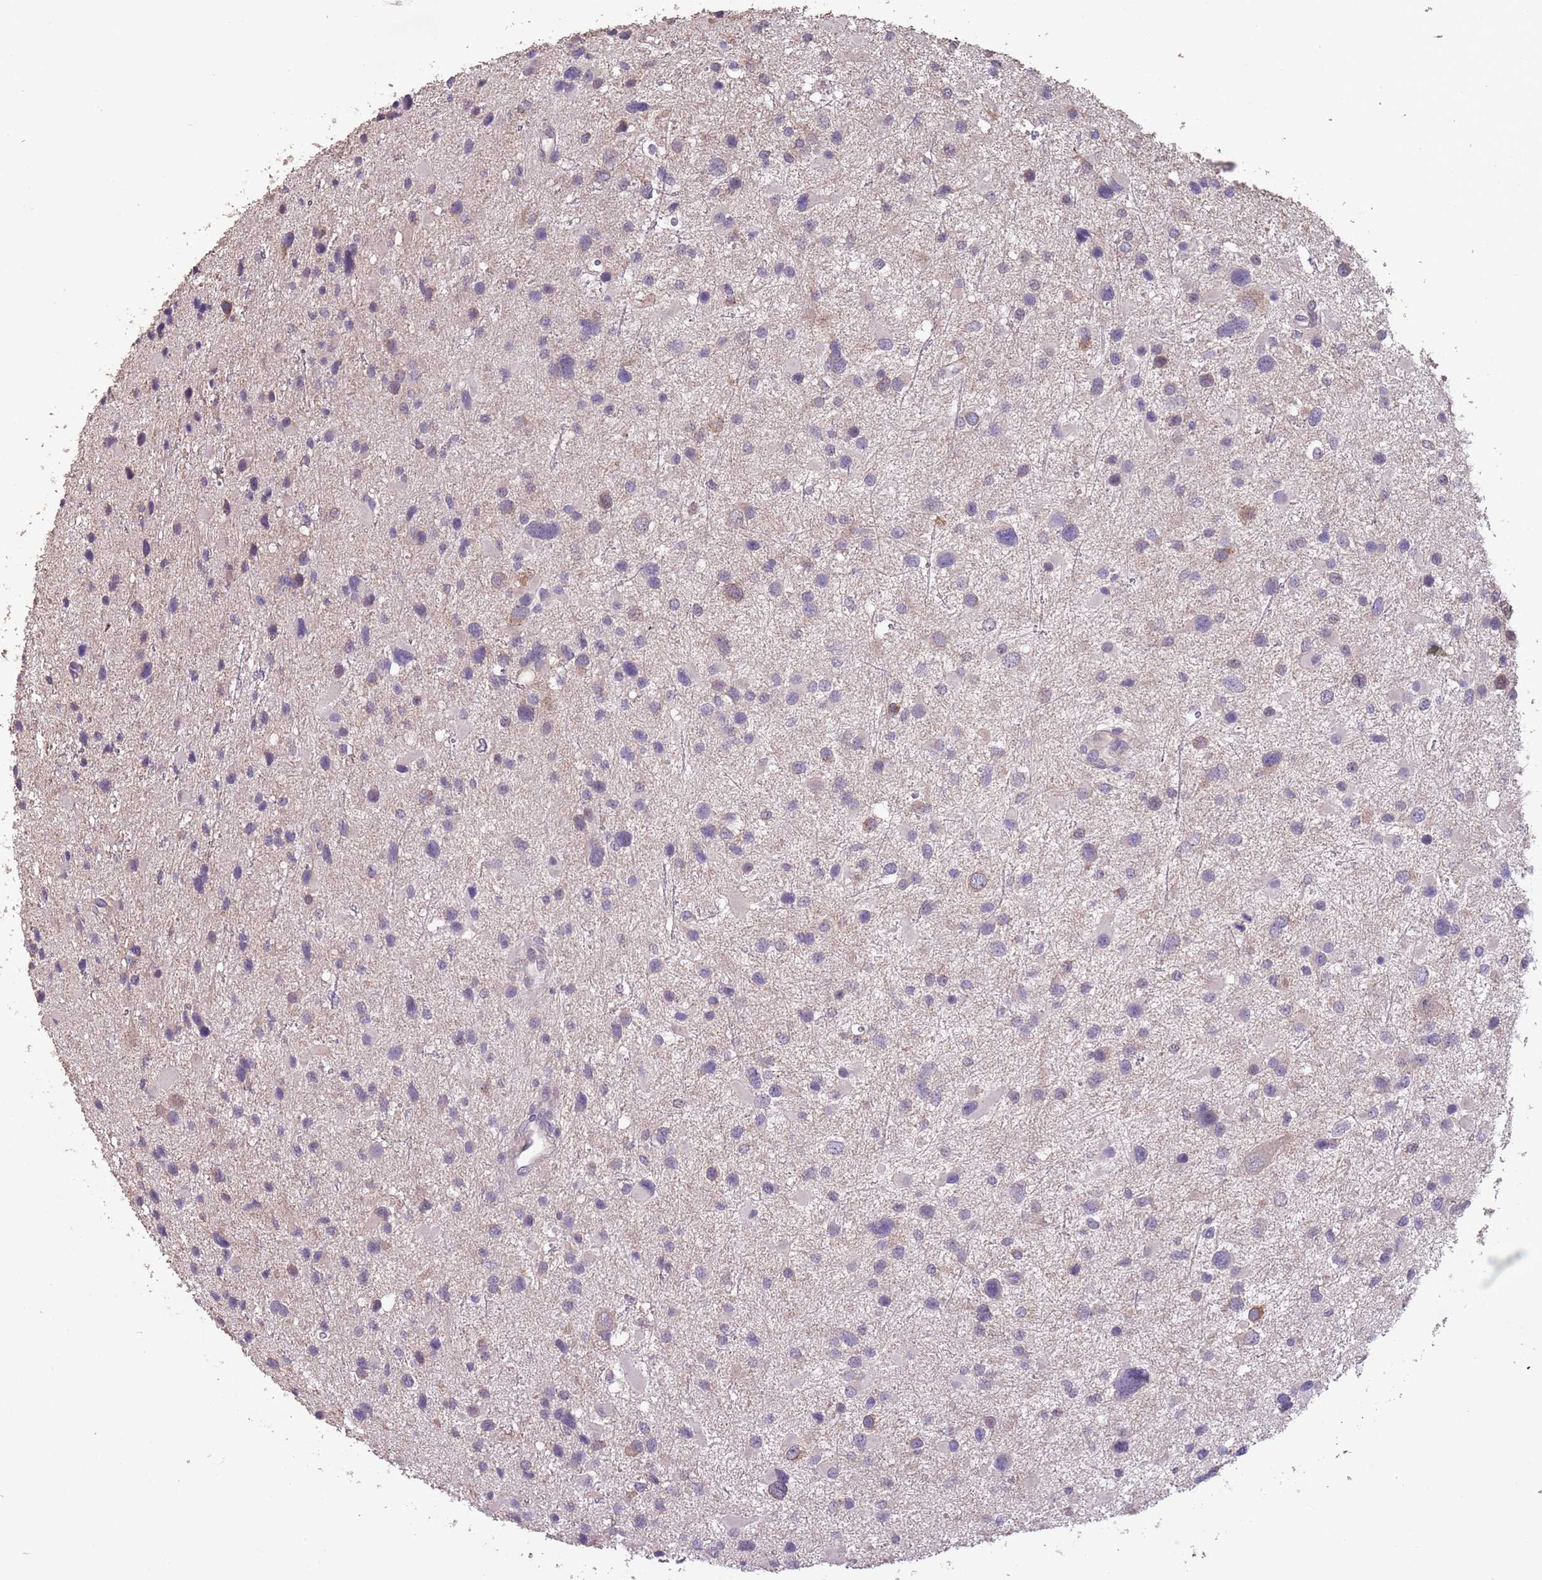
{"staining": {"intensity": "weak", "quantity": "<25%", "location": "cytoplasmic/membranous"}, "tissue": "glioma", "cell_type": "Tumor cells", "image_type": "cancer", "snomed": [{"axis": "morphology", "description": "Glioma, malignant, Low grade"}, {"axis": "topography", "description": "Brain"}], "caption": "The immunohistochemistry (IHC) image has no significant staining in tumor cells of glioma tissue.", "gene": "MBD3L1", "patient": {"sex": "female", "age": 32}}